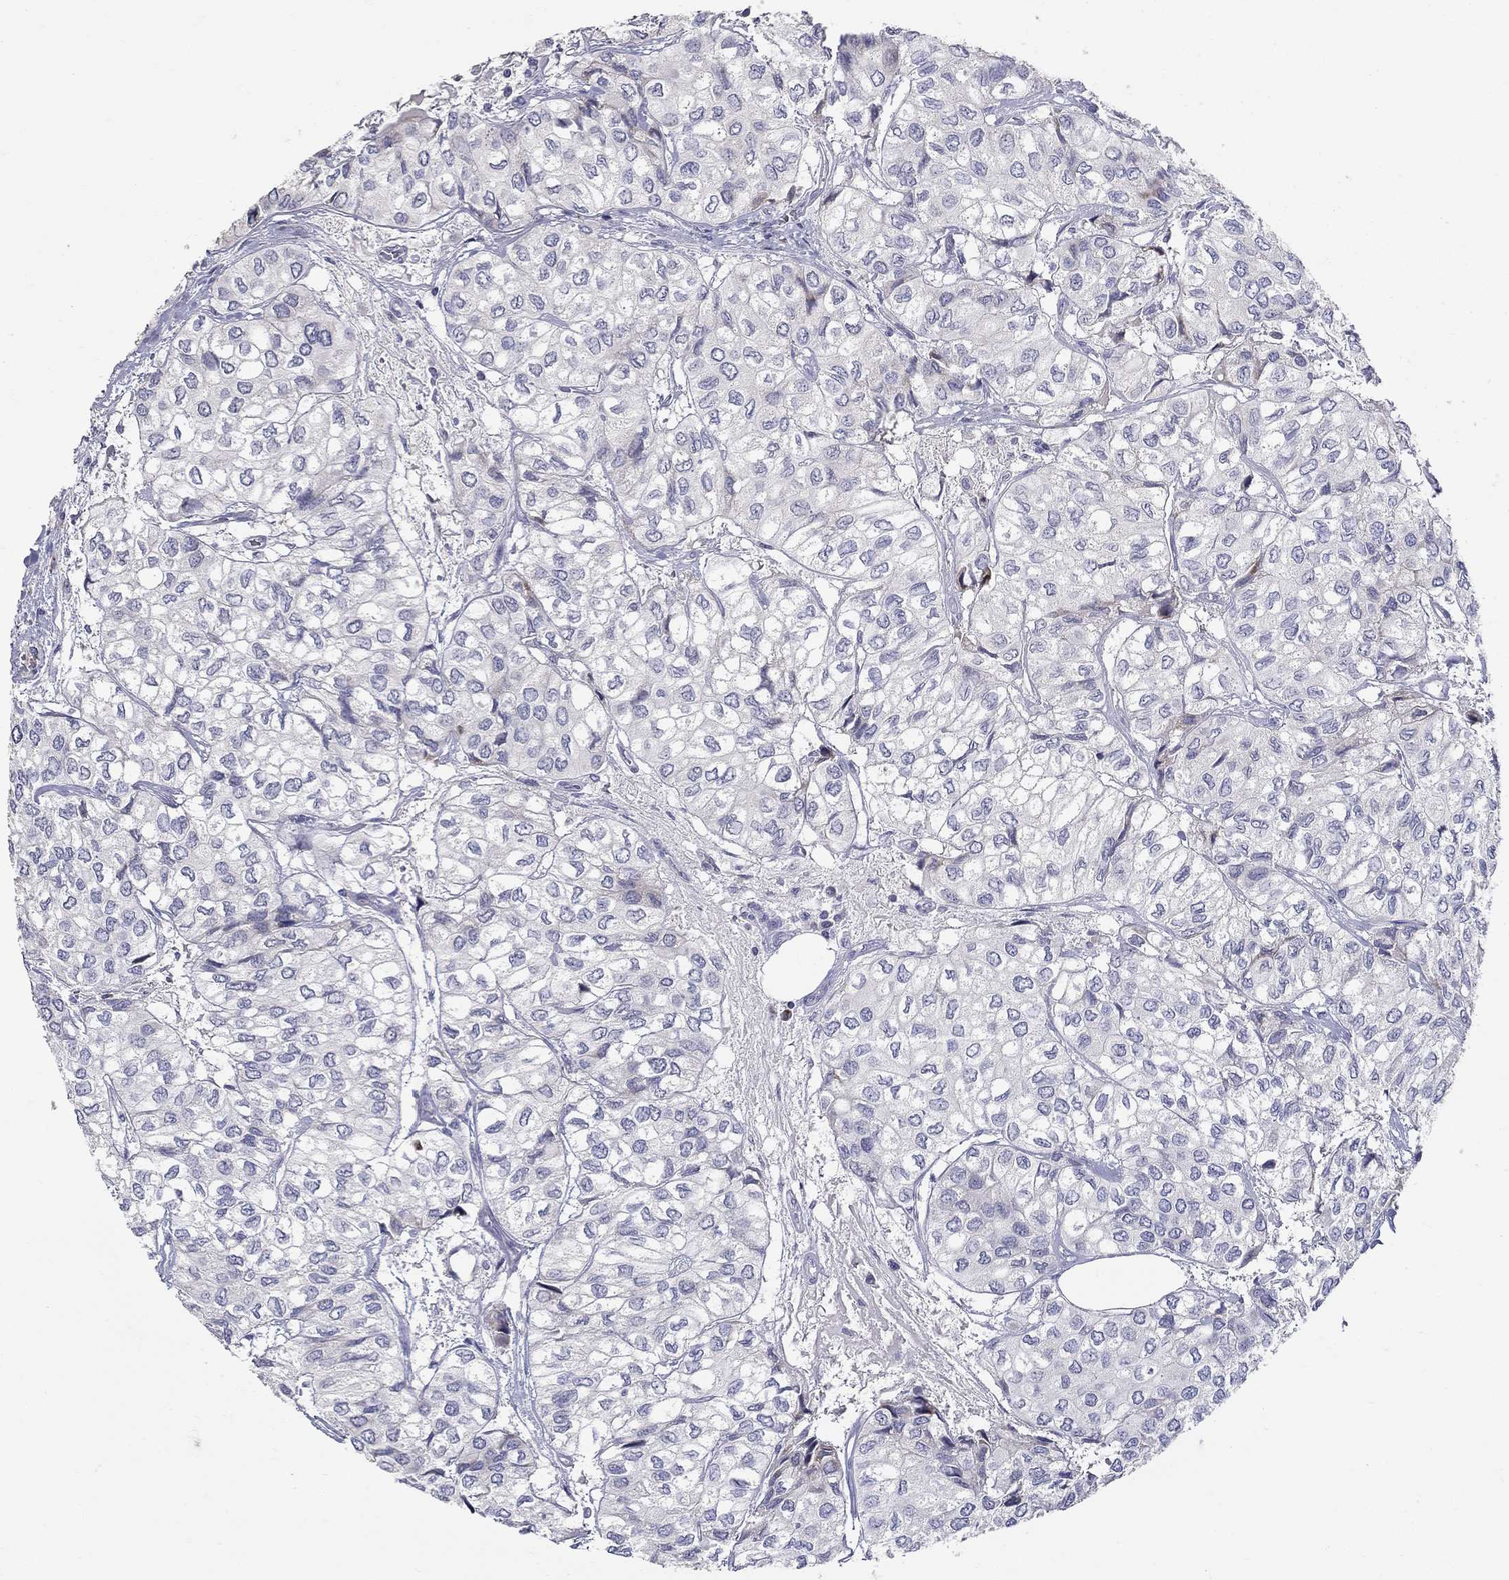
{"staining": {"intensity": "negative", "quantity": "none", "location": "none"}, "tissue": "urothelial cancer", "cell_type": "Tumor cells", "image_type": "cancer", "snomed": [{"axis": "morphology", "description": "Urothelial carcinoma, High grade"}, {"axis": "topography", "description": "Urinary bladder"}], "caption": "The photomicrograph demonstrates no significant staining in tumor cells of high-grade urothelial carcinoma.", "gene": "HMX2", "patient": {"sex": "male", "age": 73}}